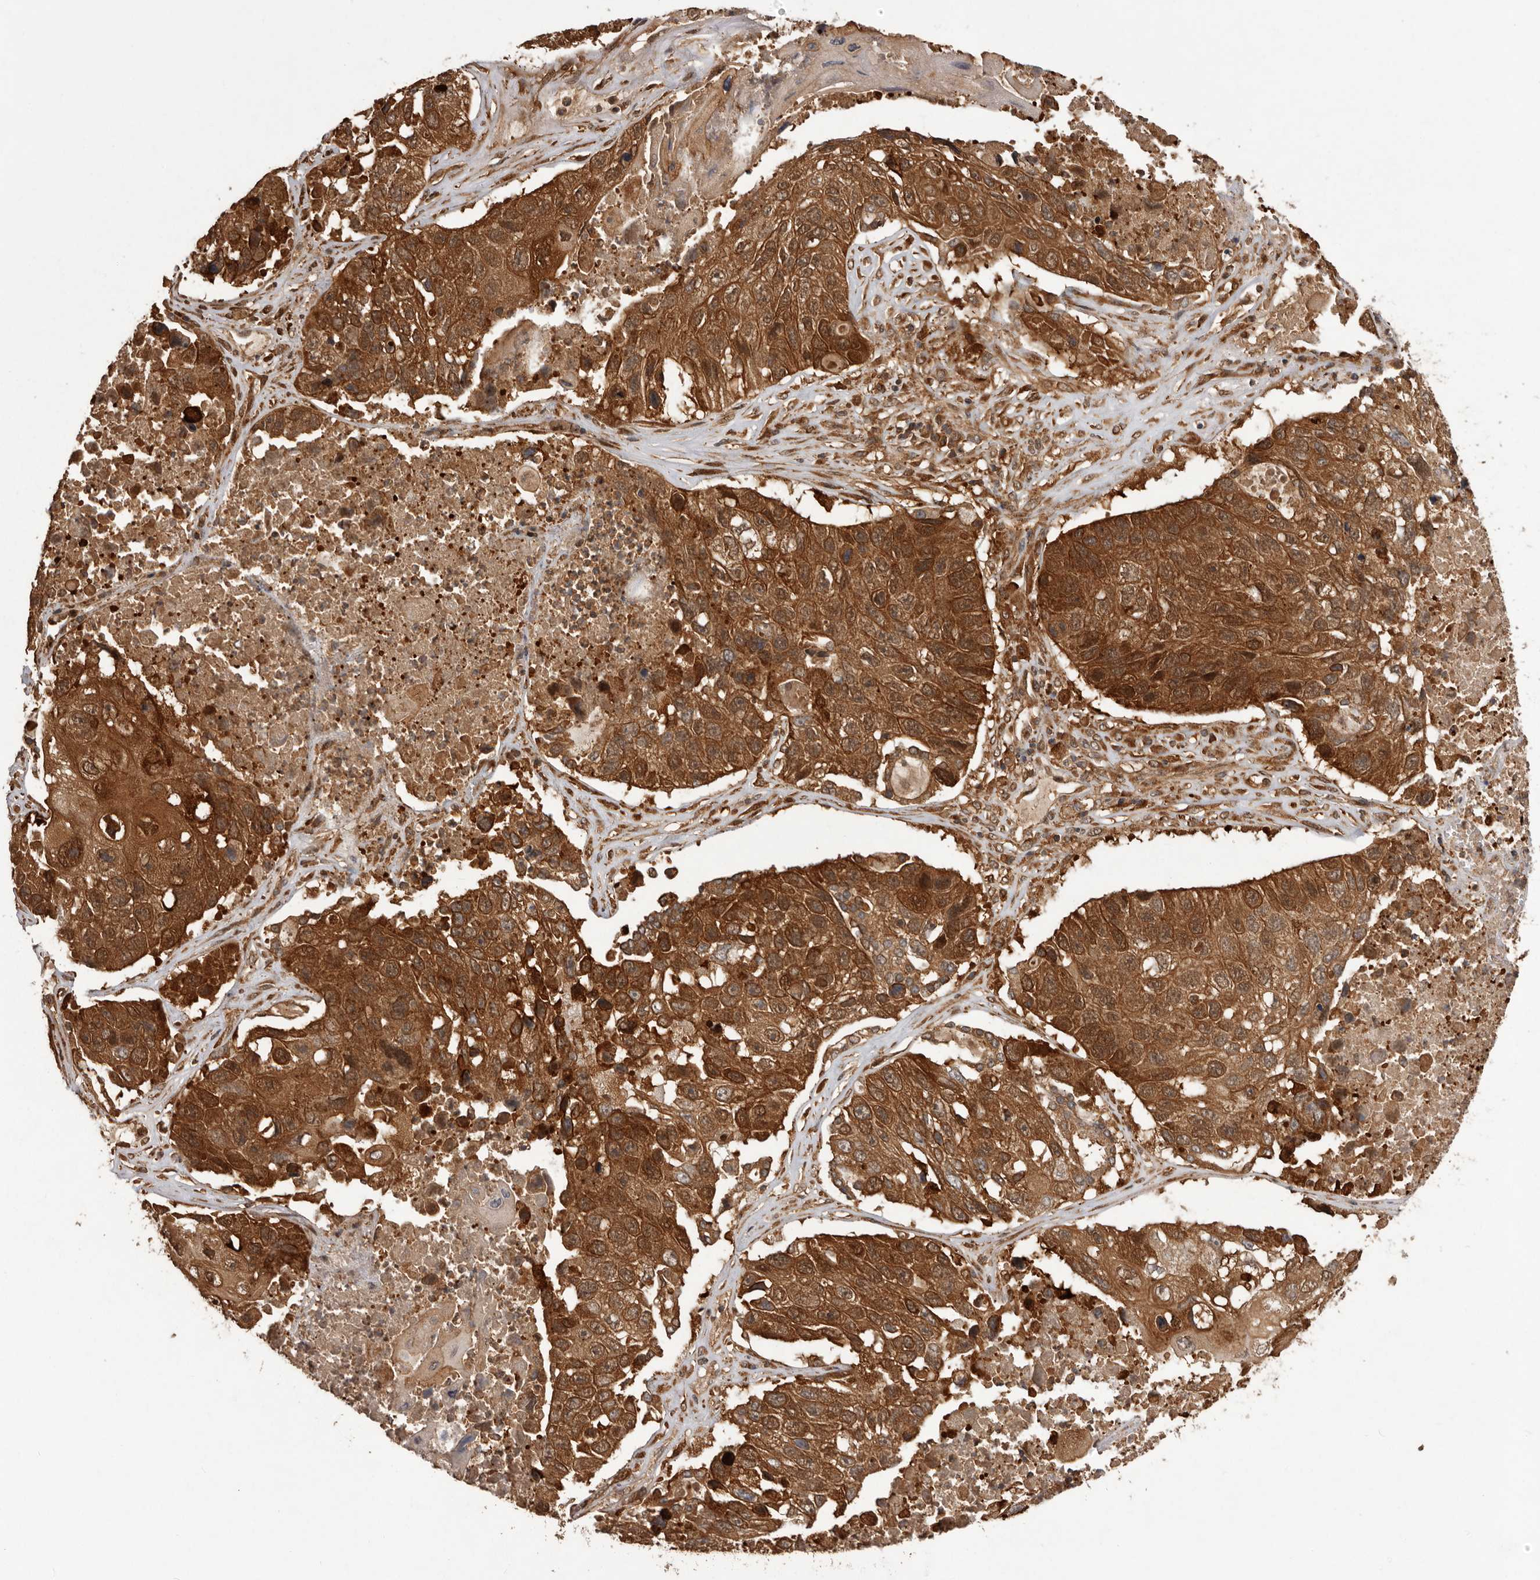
{"staining": {"intensity": "strong", "quantity": ">75%", "location": "cytoplasmic/membranous"}, "tissue": "lung cancer", "cell_type": "Tumor cells", "image_type": "cancer", "snomed": [{"axis": "morphology", "description": "Squamous cell carcinoma, NOS"}, {"axis": "topography", "description": "Lung"}], "caption": "This is an image of immunohistochemistry staining of lung cancer (squamous cell carcinoma), which shows strong expression in the cytoplasmic/membranous of tumor cells.", "gene": "SLC22A3", "patient": {"sex": "male", "age": 61}}